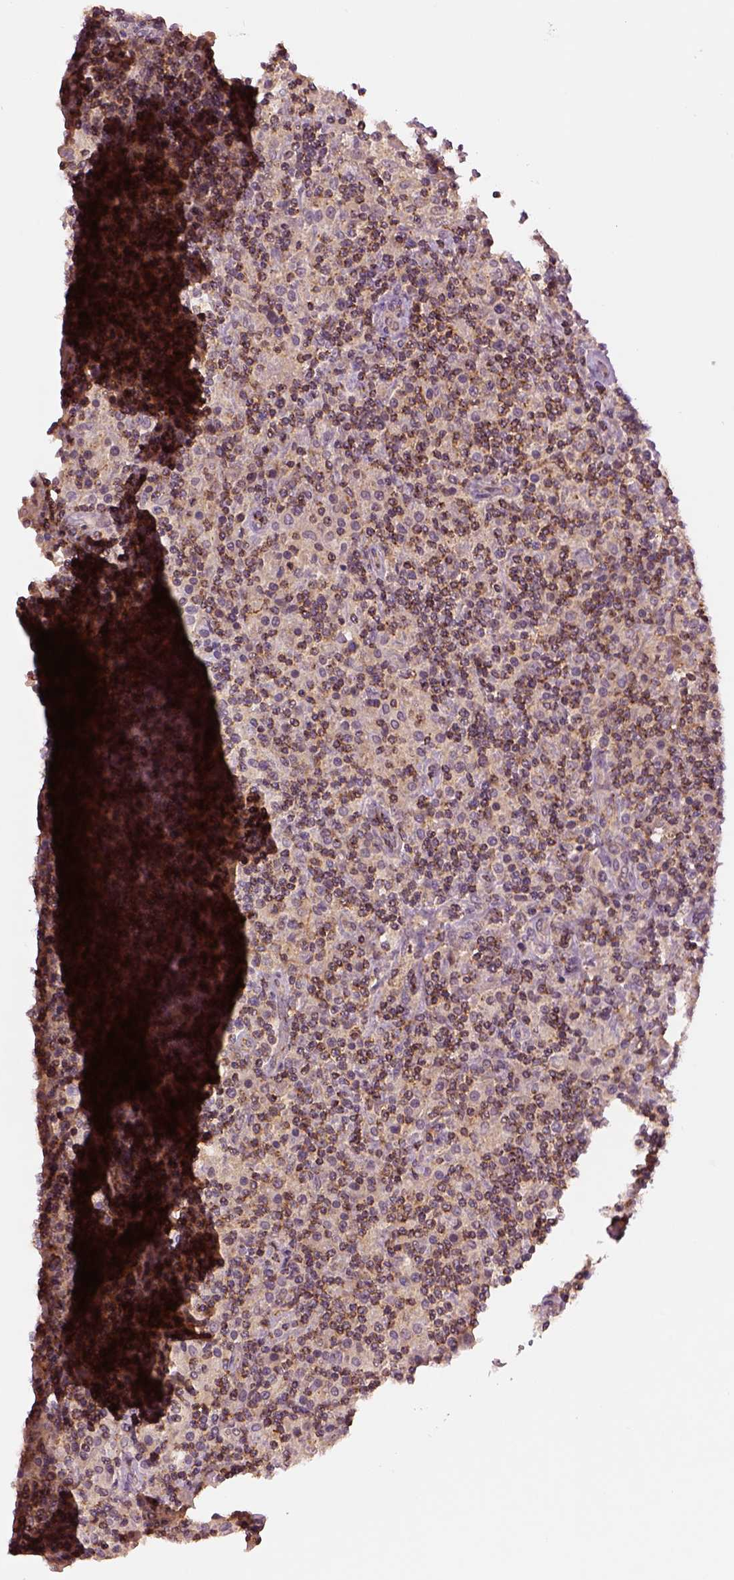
{"staining": {"intensity": "weak", "quantity": ">75%", "location": "cytoplasmic/membranous"}, "tissue": "lymphoma", "cell_type": "Tumor cells", "image_type": "cancer", "snomed": [{"axis": "morphology", "description": "Hodgkin's disease, NOS"}, {"axis": "topography", "description": "Lymph node"}], "caption": "Lymphoma stained for a protein demonstrates weak cytoplasmic/membranous positivity in tumor cells.", "gene": "MTHFS", "patient": {"sex": "male", "age": 70}}